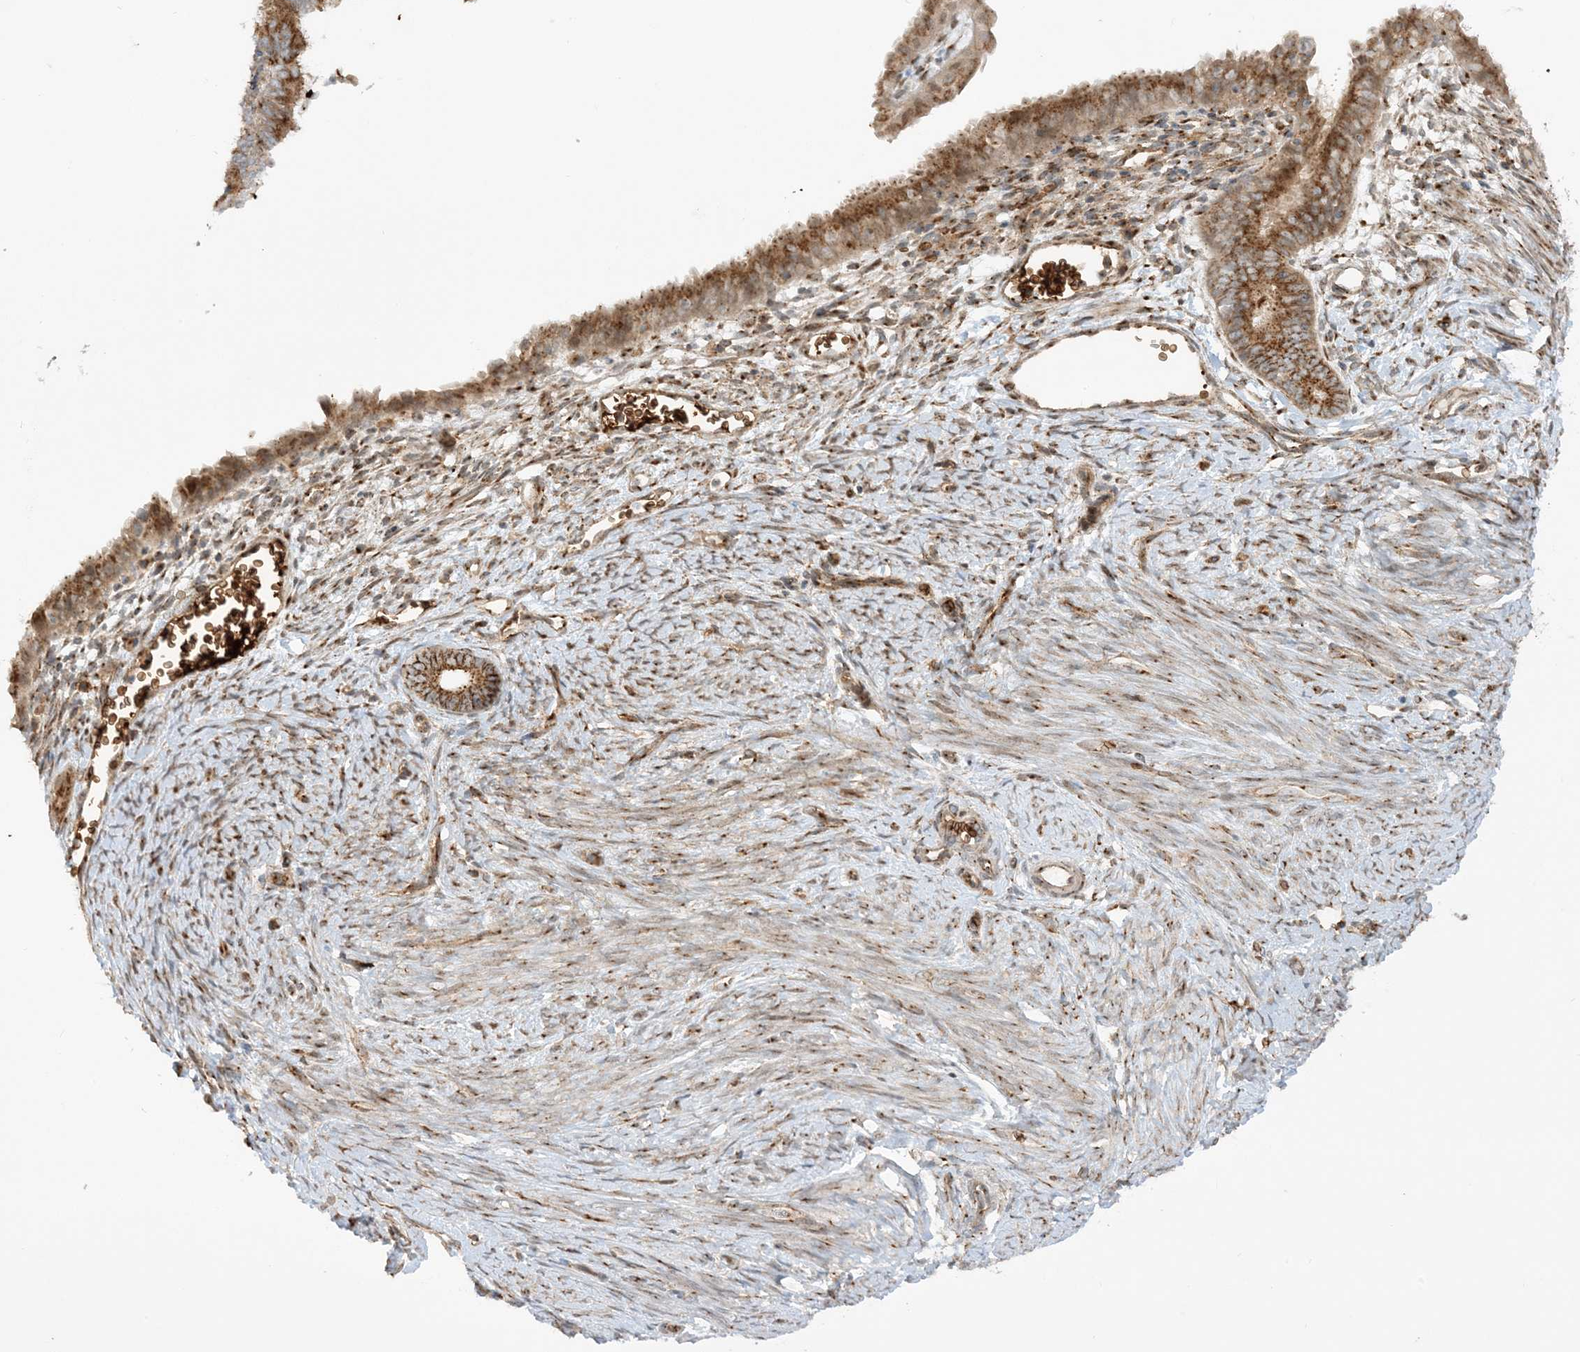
{"staining": {"intensity": "moderate", "quantity": ">75%", "location": "cytoplasmic/membranous"}, "tissue": "endometrial cancer", "cell_type": "Tumor cells", "image_type": "cancer", "snomed": [{"axis": "morphology", "description": "Adenocarcinoma, NOS"}, {"axis": "topography", "description": "Endometrium"}], "caption": "IHC image of neoplastic tissue: adenocarcinoma (endometrial) stained using IHC displays medium levels of moderate protein expression localized specifically in the cytoplasmic/membranous of tumor cells, appearing as a cytoplasmic/membranous brown color.", "gene": "RPP40", "patient": {"sex": "female", "age": 51}}